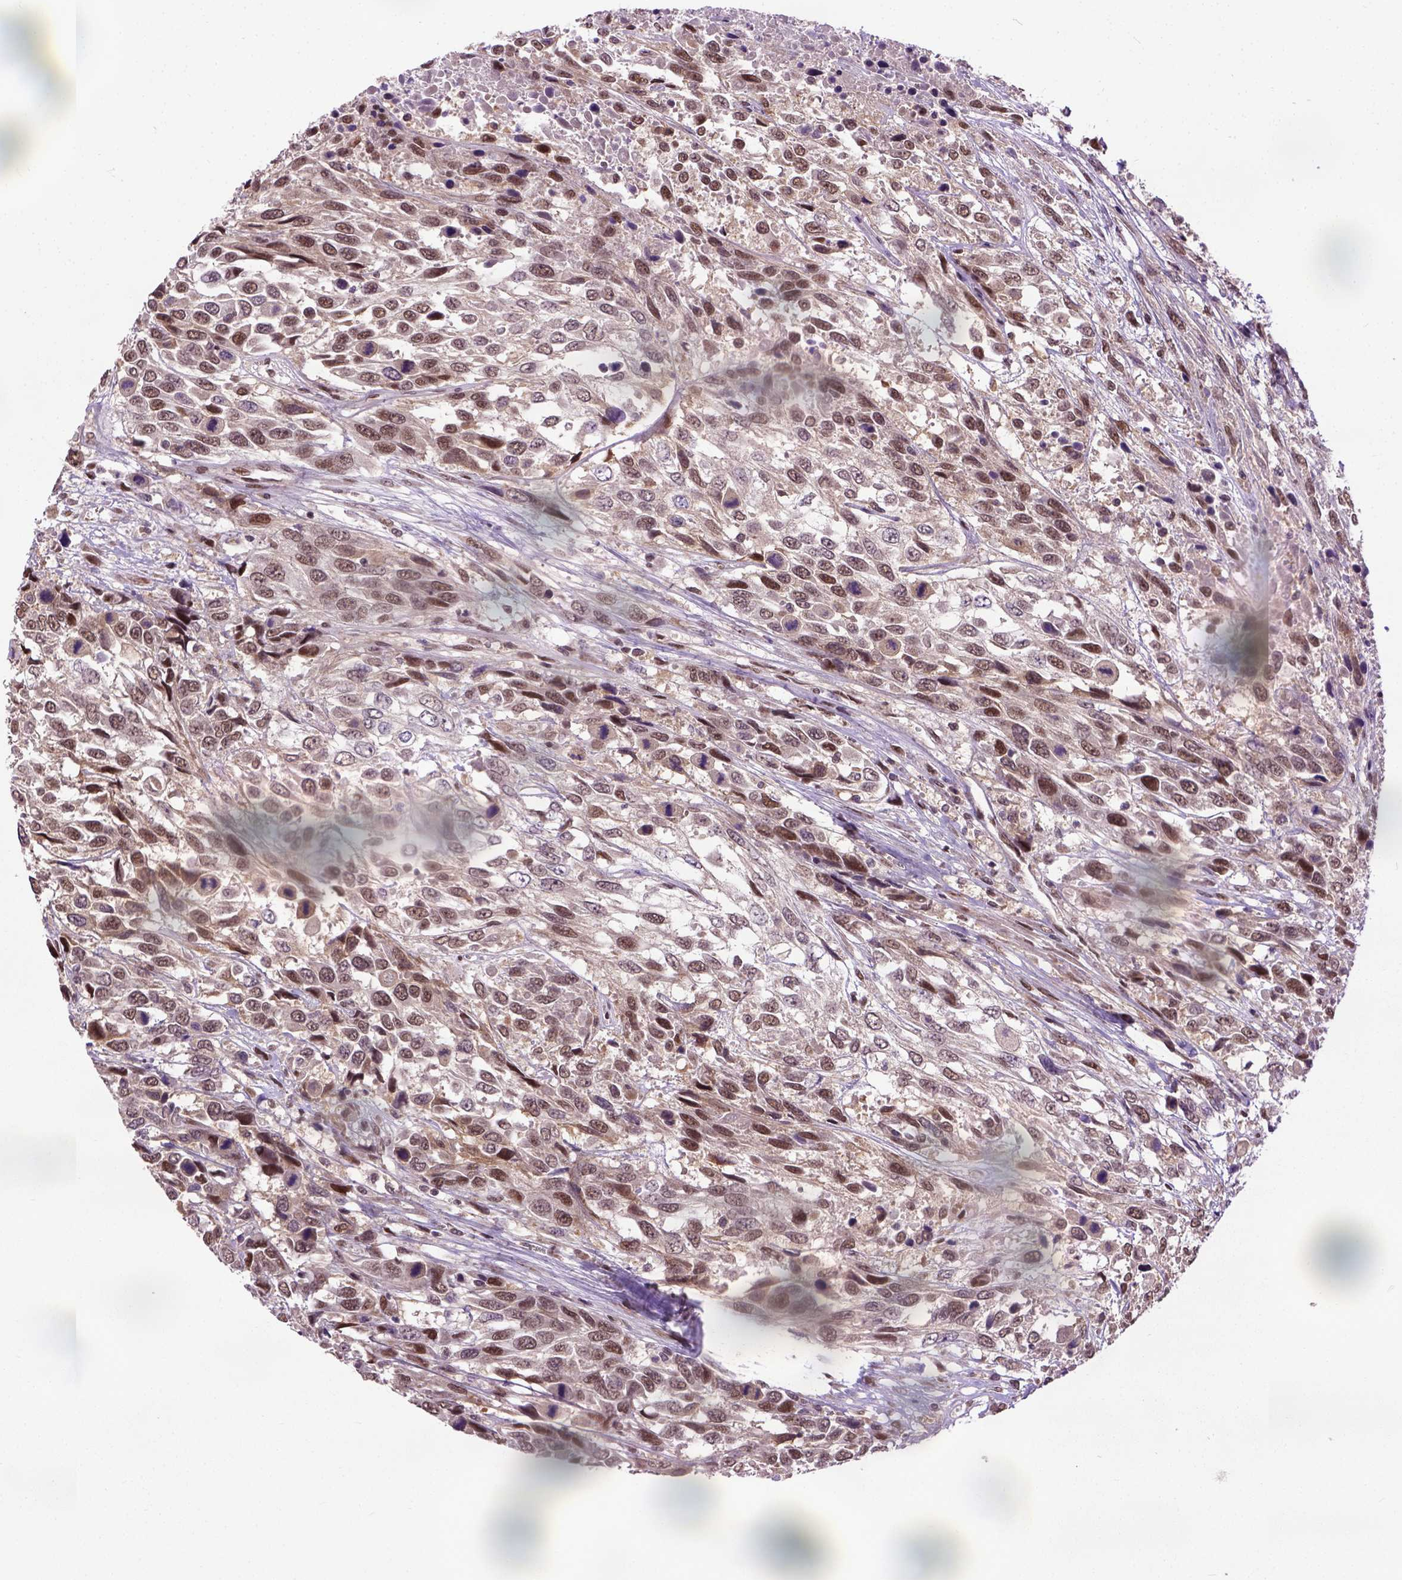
{"staining": {"intensity": "moderate", "quantity": ">75%", "location": "nuclear"}, "tissue": "urothelial cancer", "cell_type": "Tumor cells", "image_type": "cancer", "snomed": [{"axis": "morphology", "description": "Urothelial carcinoma, High grade"}, {"axis": "topography", "description": "Urinary bladder"}], "caption": "Urothelial cancer tissue shows moderate nuclear positivity in about >75% of tumor cells (brown staining indicates protein expression, while blue staining denotes nuclei).", "gene": "UBA3", "patient": {"sex": "female", "age": 70}}